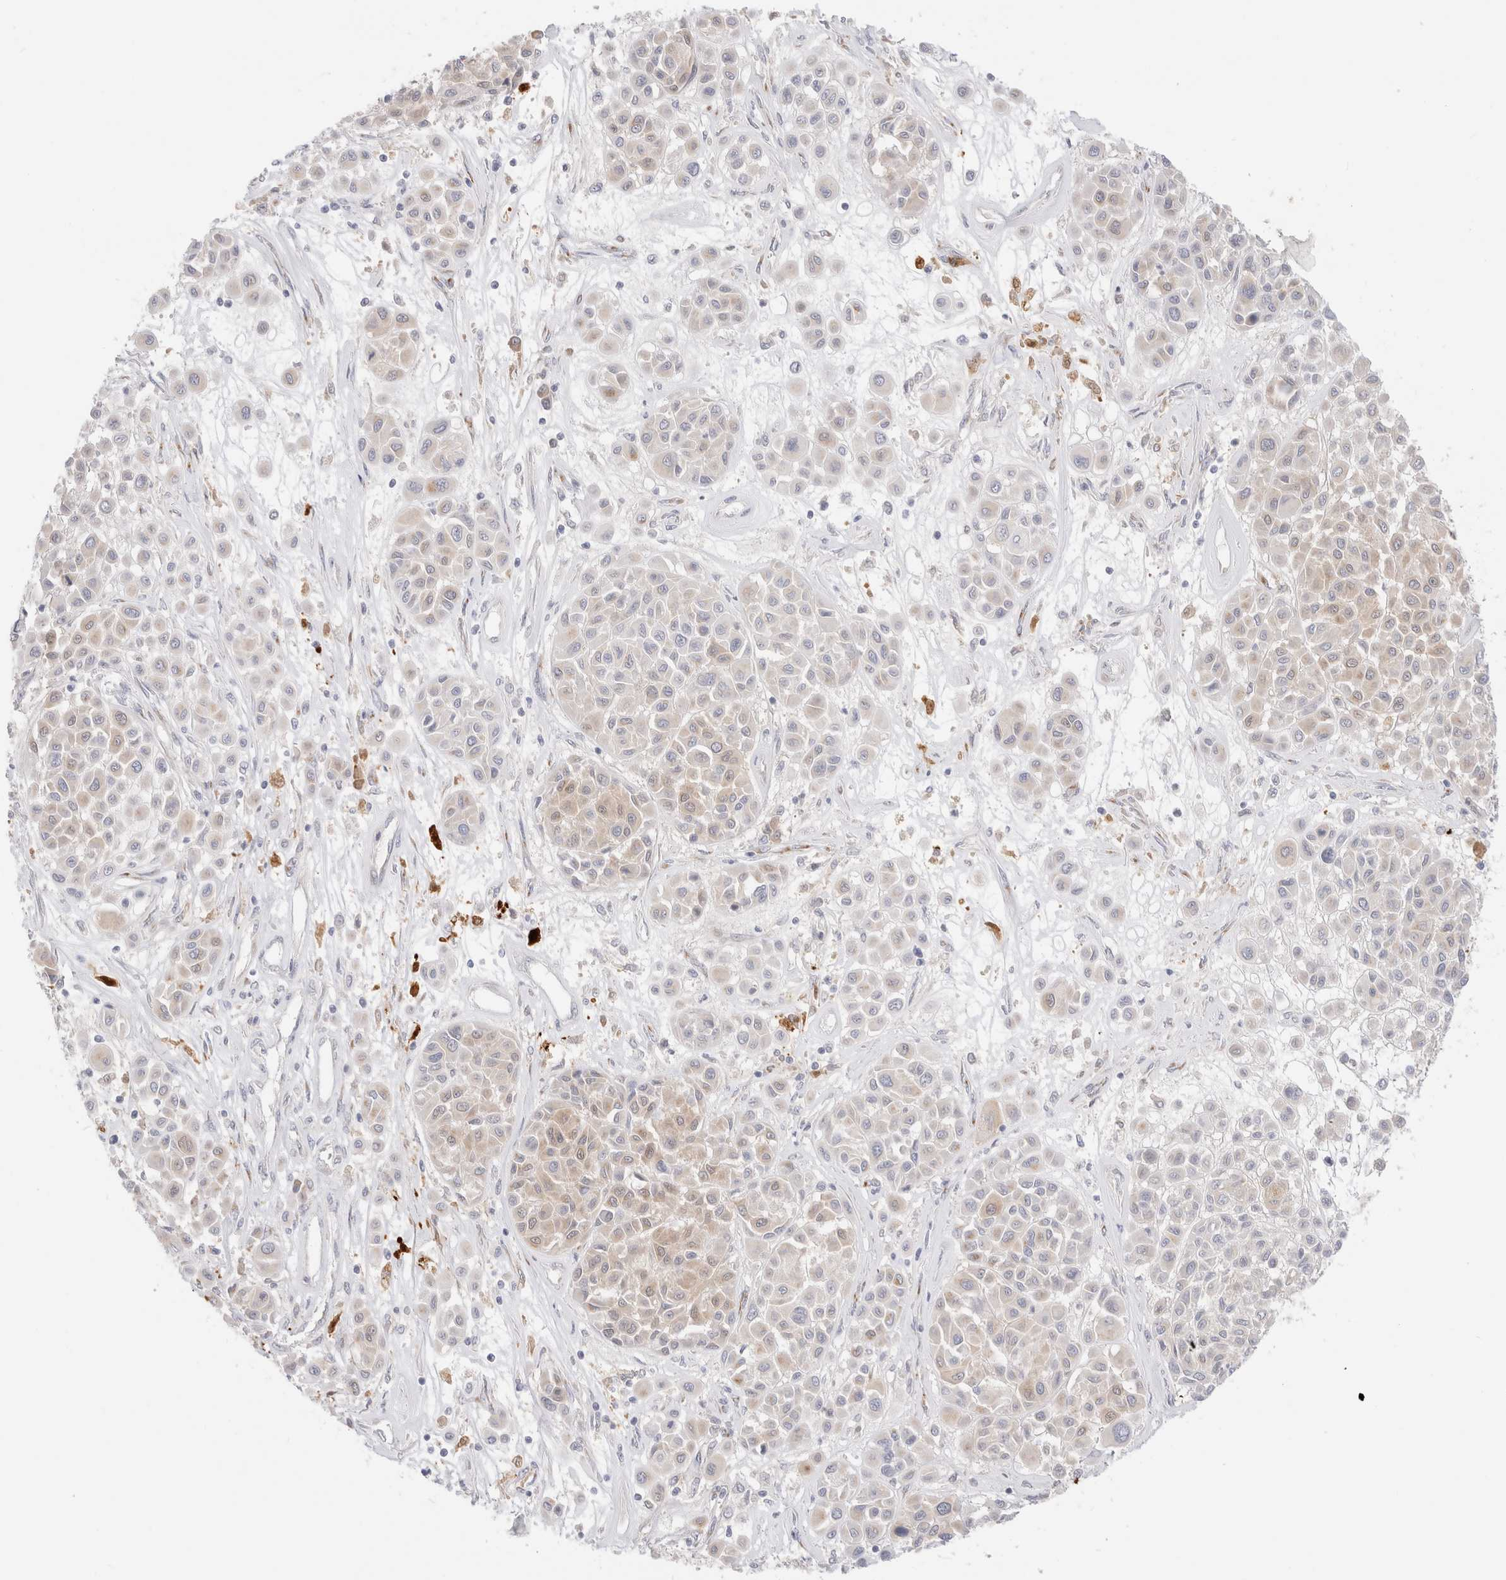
{"staining": {"intensity": "weak", "quantity": "<25%", "location": "cytoplasmic/membranous"}, "tissue": "melanoma", "cell_type": "Tumor cells", "image_type": "cancer", "snomed": [{"axis": "morphology", "description": "Malignant melanoma, Metastatic site"}, {"axis": "topography", "description": "Soft tissue"}], "caption": "This is an immunohistochemistry (IHC) photomicrograph of malignant melanoma (metastatic site). There is no positivity in tumor cells.", "gene": "EFCAB13", "patient": {"sex": "male", "age": 41}}